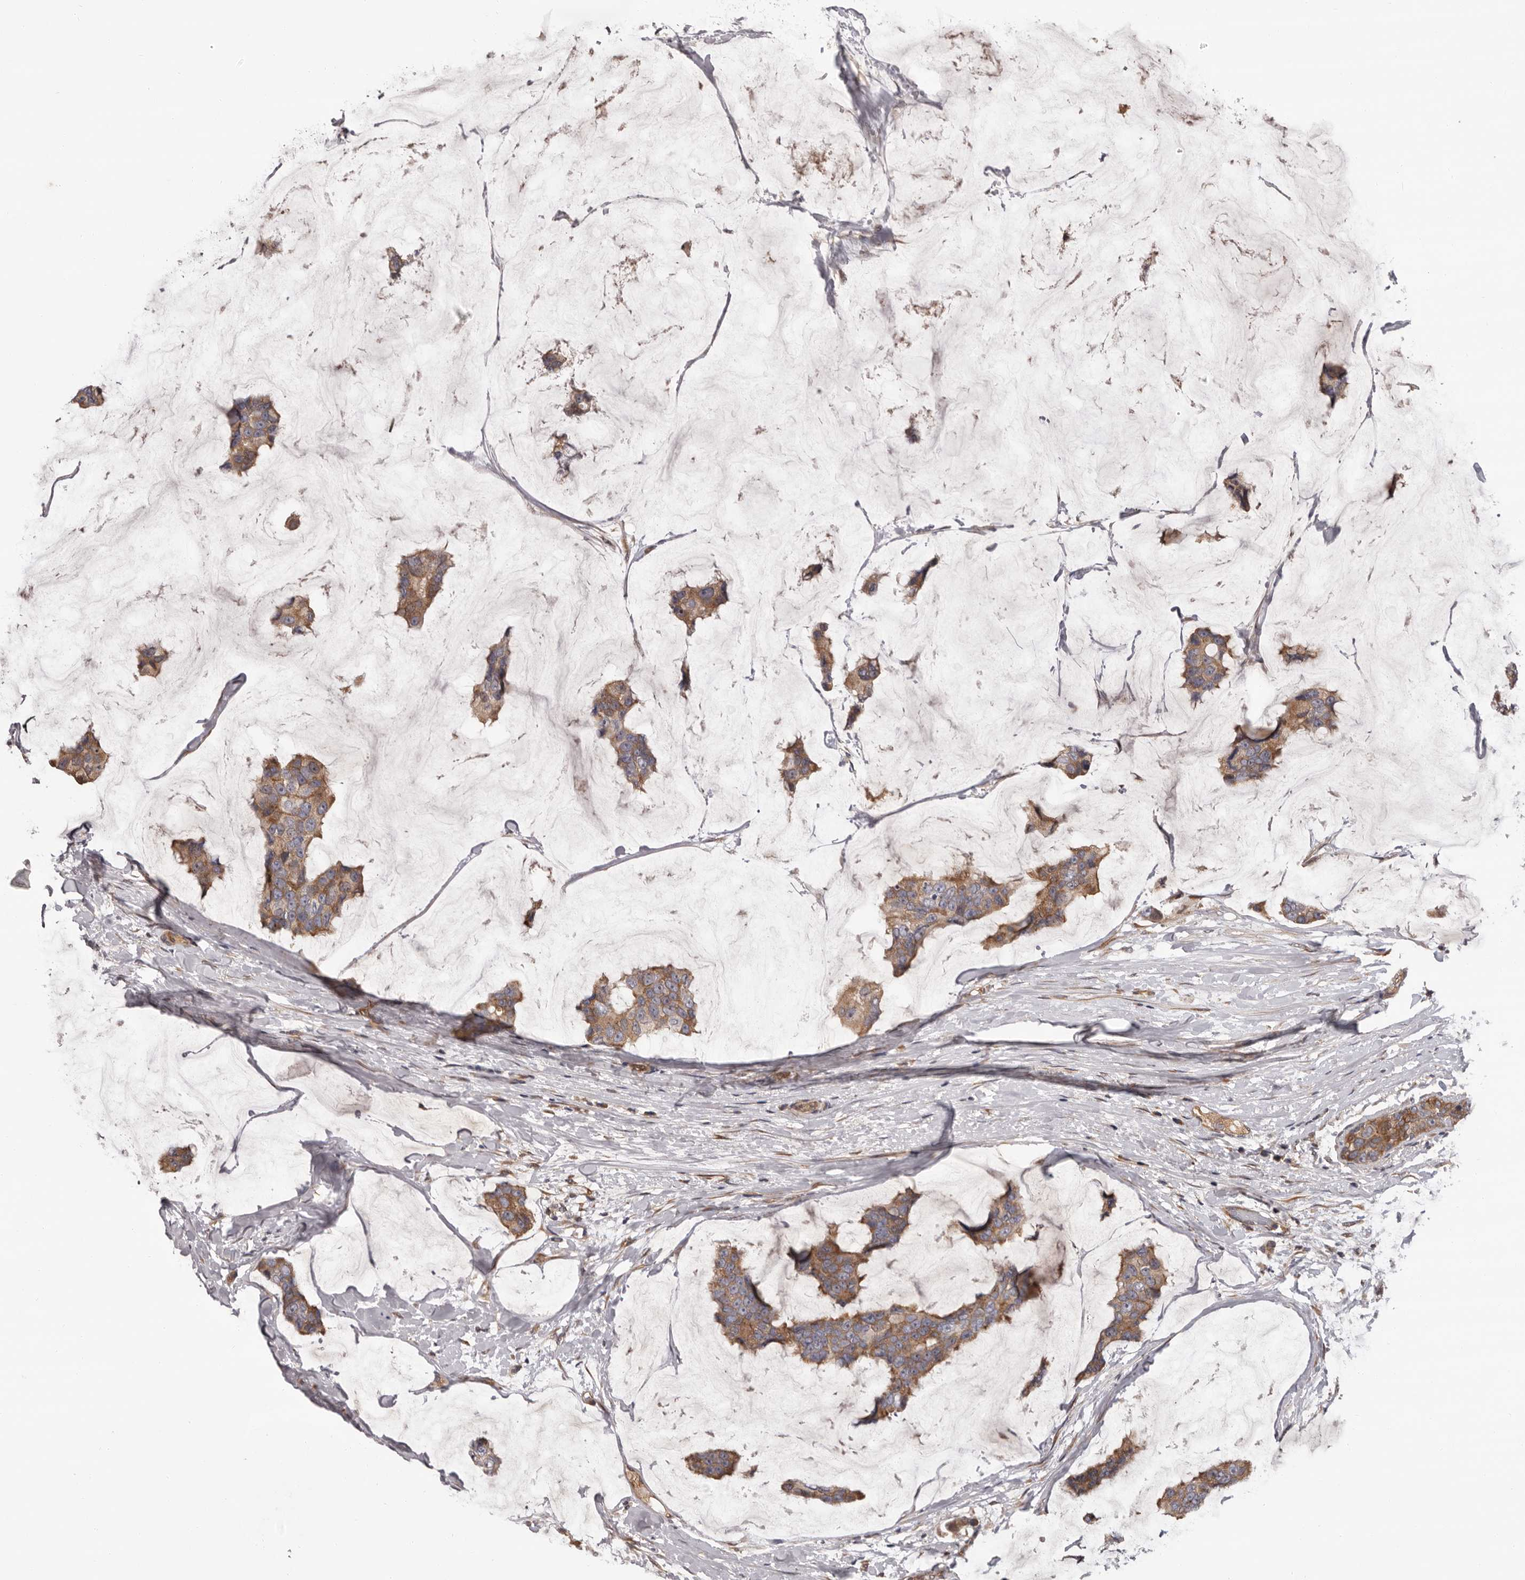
{"staining": {"intensity": "moderate", "quantity": ">75%", "location": "cytoplasmic/membranous"}, "tissue": "breast cancer", "cell_type": "Tumor cells", "image_type": "cancer", "snomed": [{"axis": "morphology", "description": "Normal tissue, NOS"}, {"axis": "morphology", "description": "Duct carcinoma"}, {"axis": "topography", "description": "Breast"}], "caption": "Breast invasive ductal carcinoma stained for a protein exhibits moderate cytoplasmic/membranous positivity in tumor cells. (brown staining indicates protein expression, while blue staining denotes nuclei).", "gene": "PRKD1", "patient": {"sex": "female", "age": 50}}